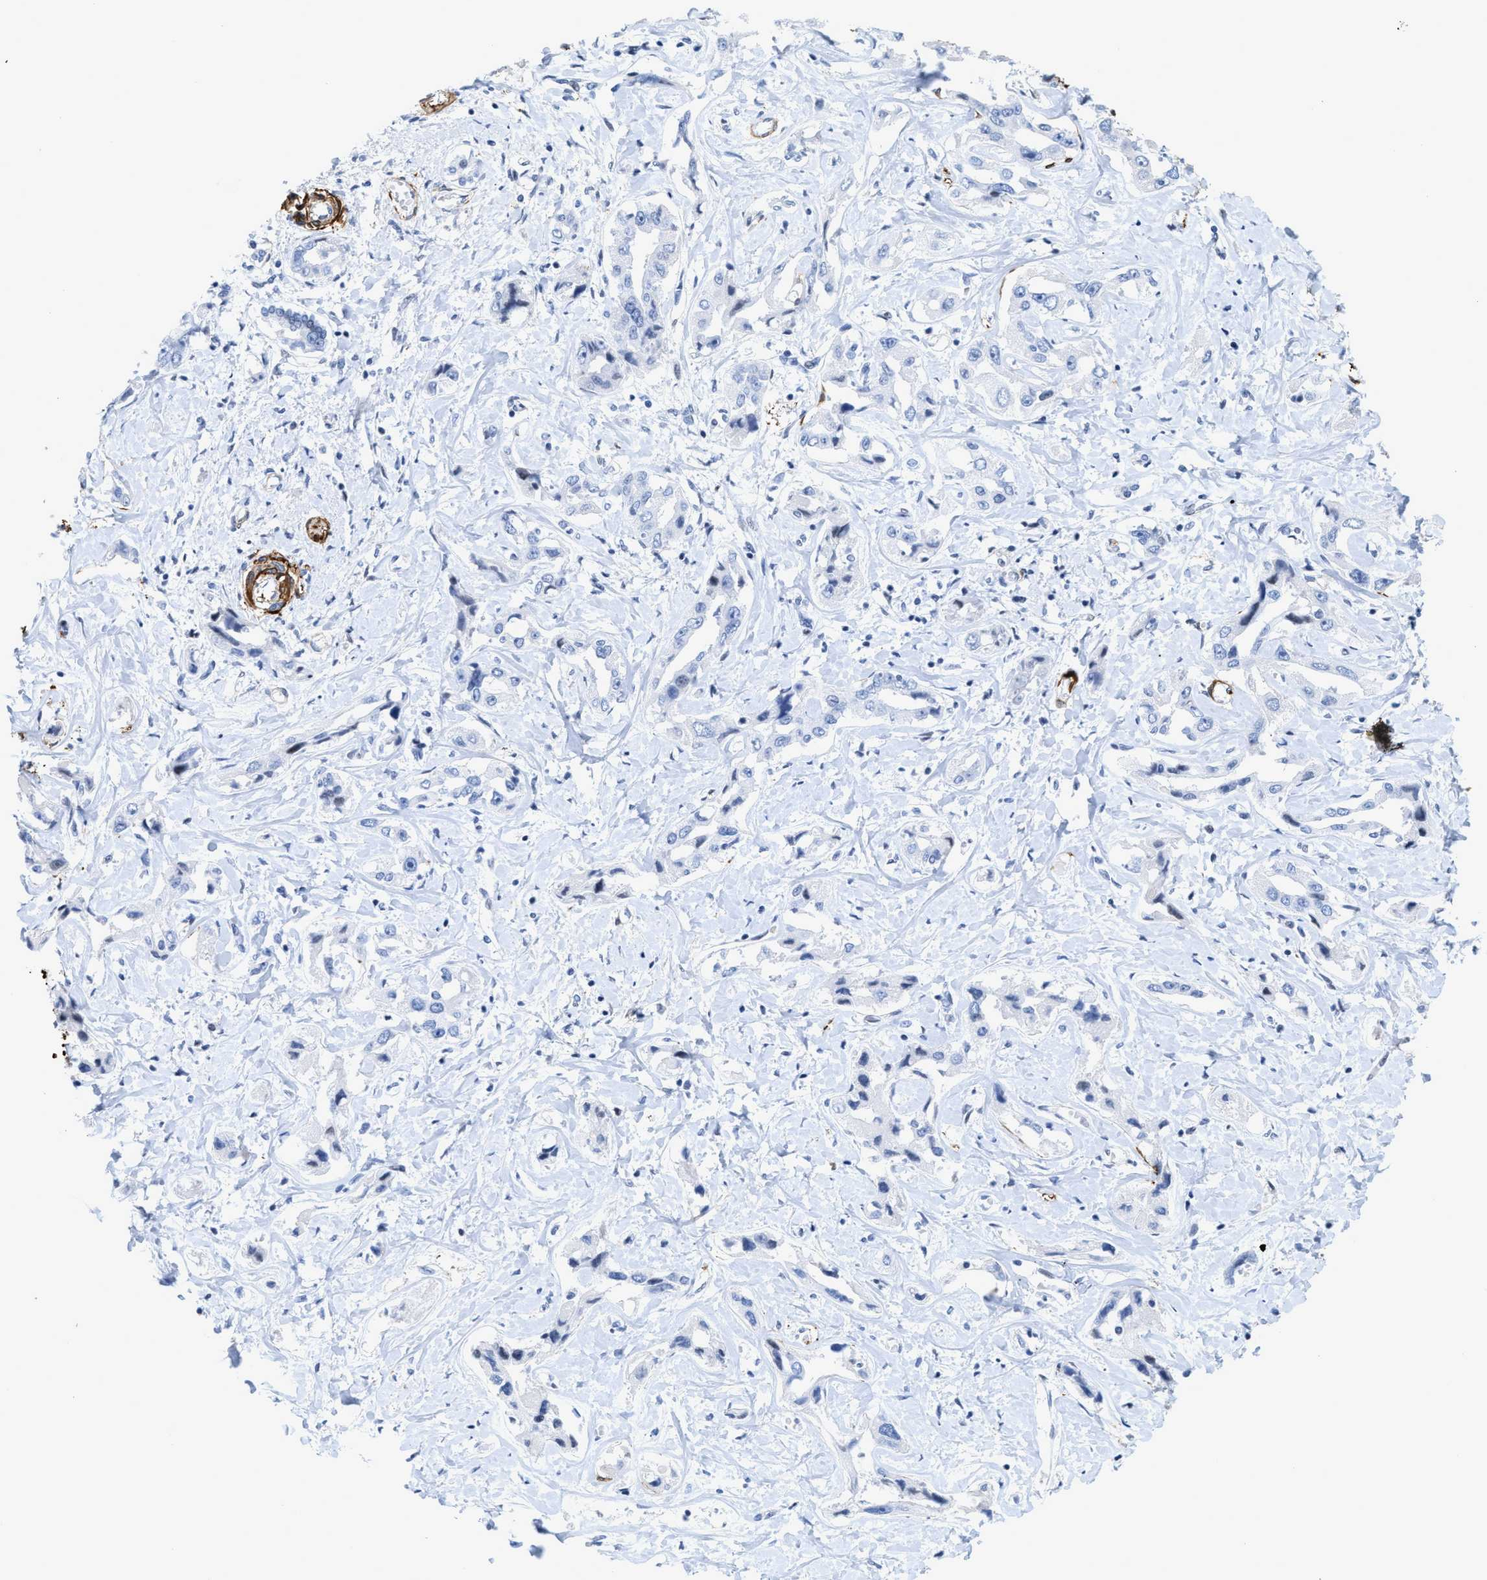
{"staining": {"intensity": "negative", "quantity": "none", "location": "none"}, "tissue": "liver cancer", "cell_type": "Tumor cells", "image_type": "cancer", "snomed": [{"axis": "morphology", "description": "Cholangiocarcinoma"}, {"axis": "topography", "description": "Liver"}], "caption": "Immunohistochemistry (IHC) image of neoplastic tissue: liver cholangiocarcinoma stained with DAB (3,3'-diaminobenzidine) reveals no significant protein expression in tumor cells.", "gene": "TAGLN", "patient": {"sex": "male", "age": 59}}